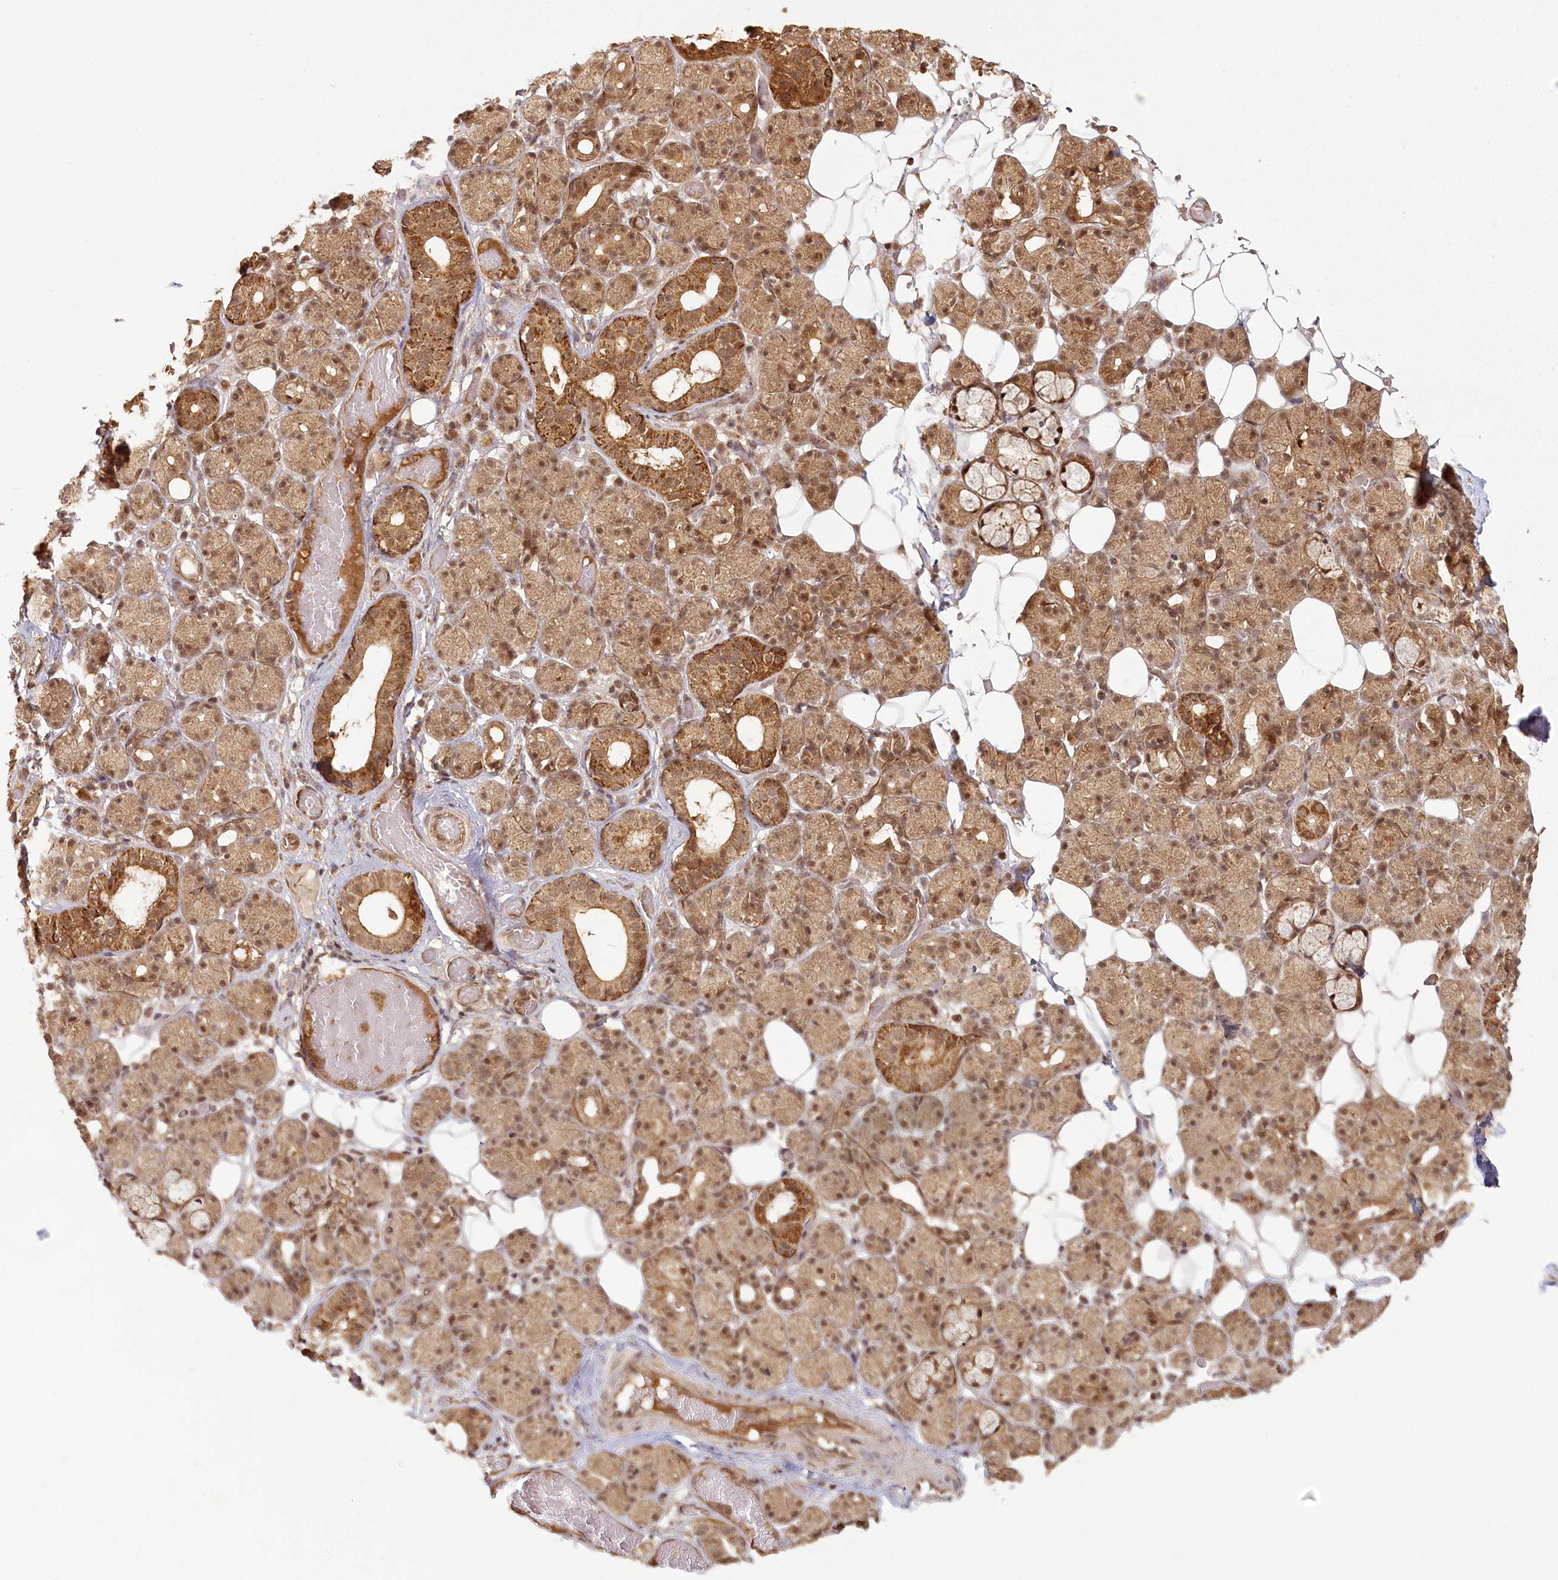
{"staining": {"intensity": "moderate", "quantity": ">75%", "location": "cytoplasmic/membranous,nuclear"}, "tissue": "salivary gland", "cell_type": "Glandular cells", "image_type": "normal", "snomed": [{"axis": "morphology", "description": "Normal tissue, NOS"}, {"axis": "topography", "description": "Salivary gland"}], "caption": "Moderate cytoplasmic/membranous,nuclear protein expression is appreciated in approximately >75% of glandular cells in salivary gland.", "gene": "R3HDM2", "patient": {"sex": "male", "age": 63}}